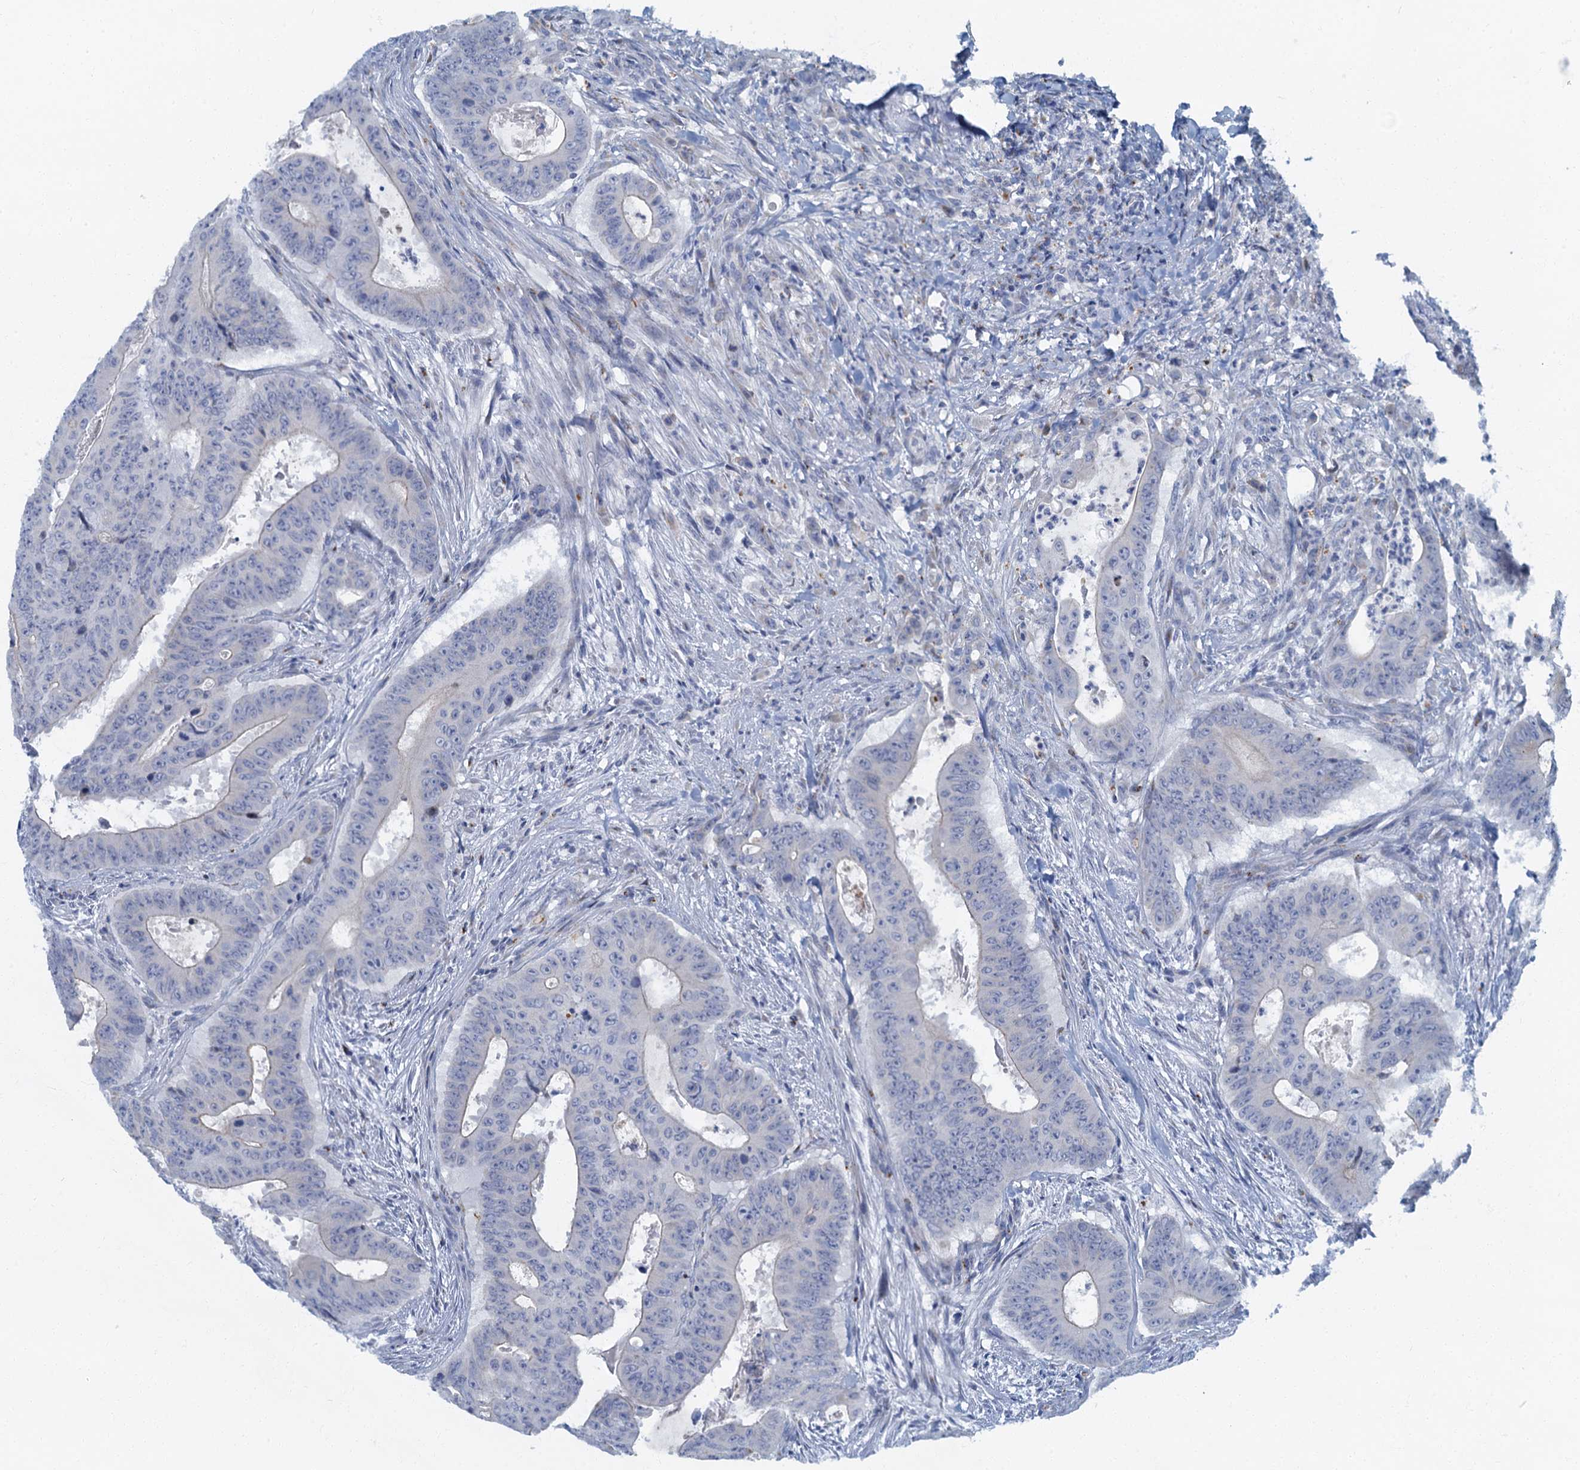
{"staining": {"intensity": "negative", "quantity": "none", "location": "none"}, "tissue": "colorectal cancer", "cell_type": "Tumor cells", "image_type": "cancer", "snomed": [{"axis": "morphology", "description": "Adenocarcinoma, NOS"}, {"axis": "topography", "description": "Rectum"}], "caption": "An image of human colorectal cancer (adenocarcinoma) is negative for staining in tumor cells.", "gene": "LYPD3", "patient": {"sex": "female", "age": 75}}